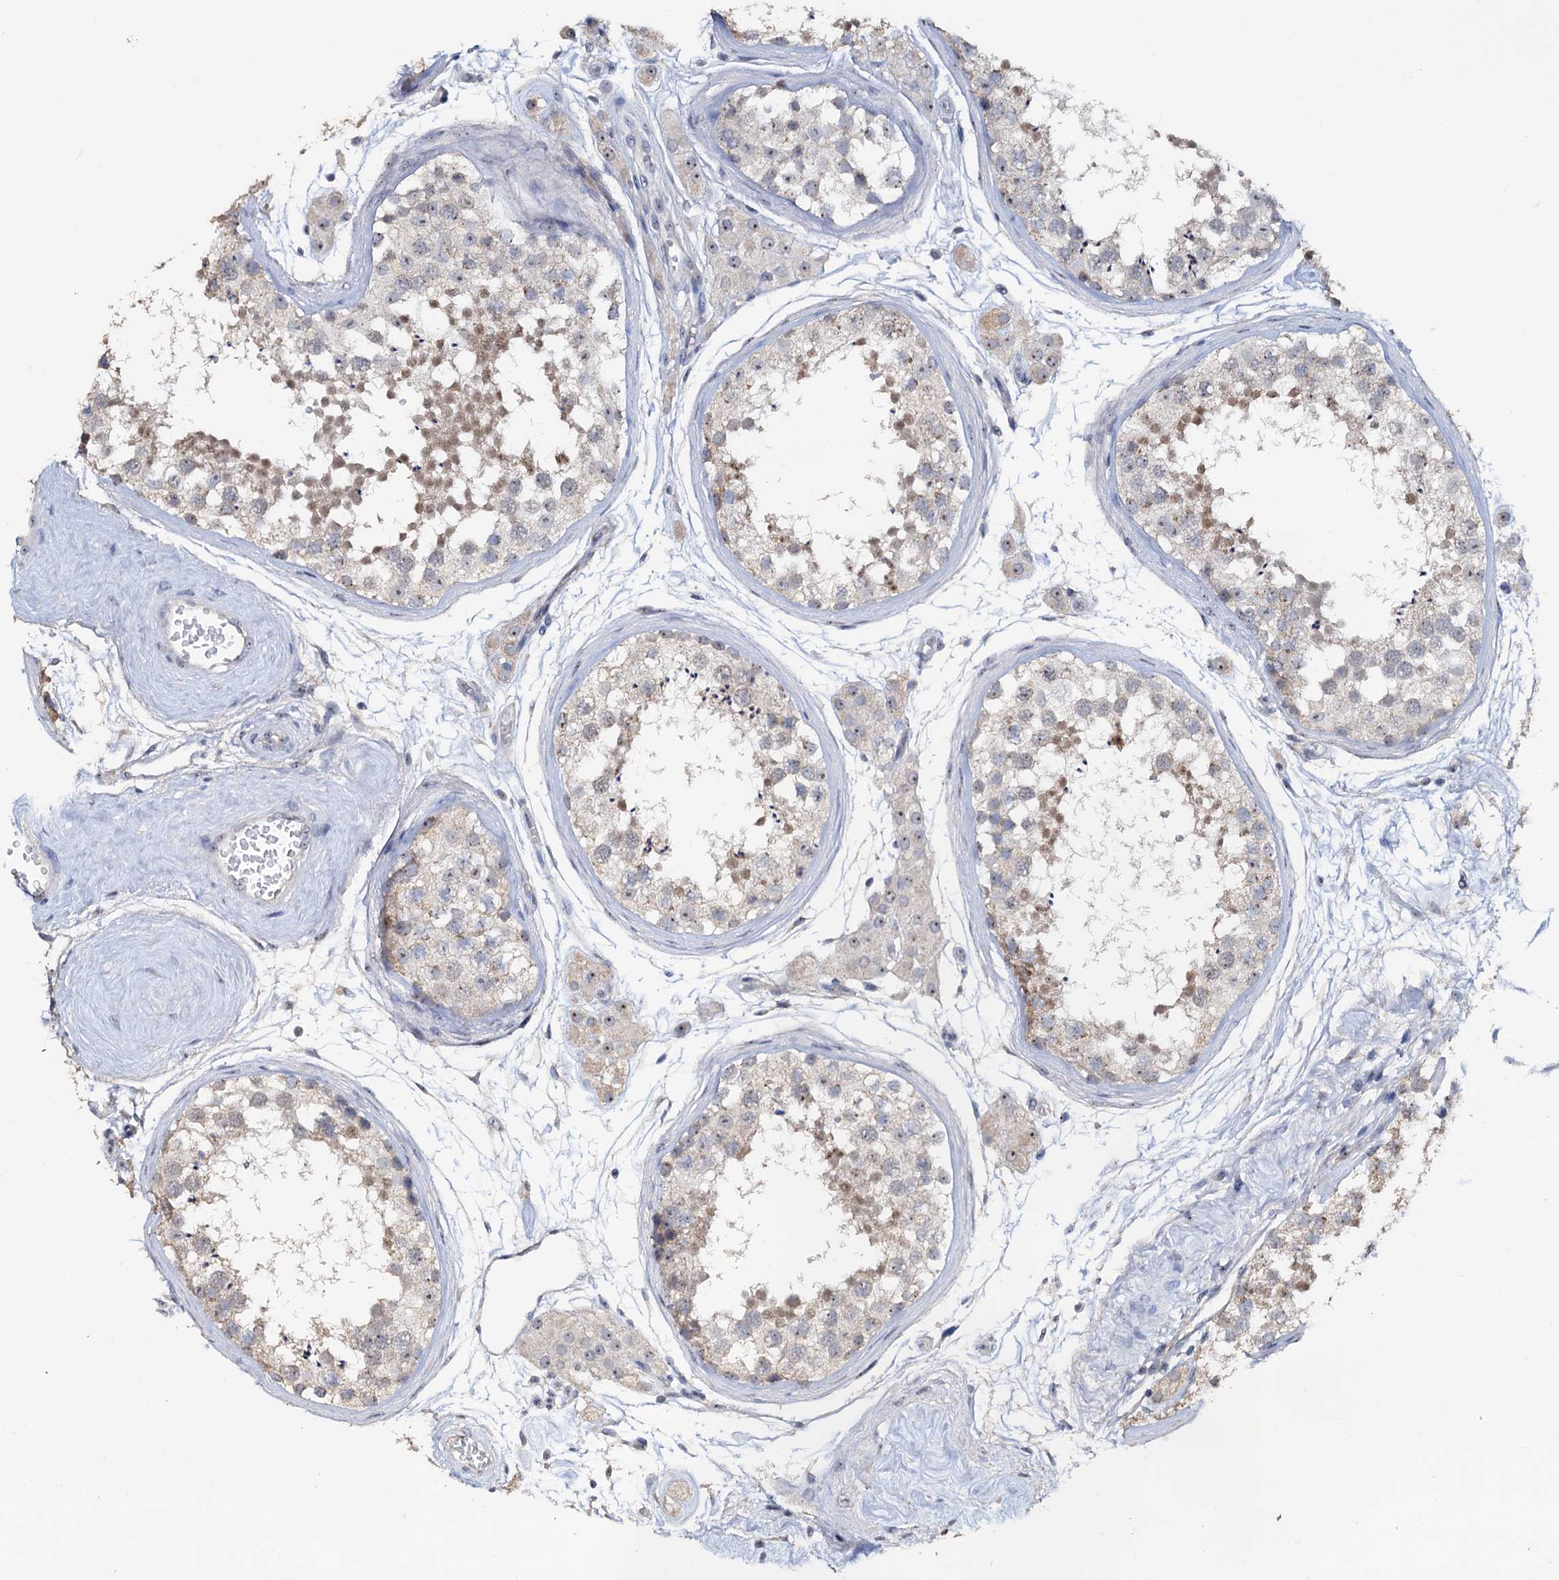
{"staining": {"intensity": "moderate", "quantity": "<25%", "location": "nuclear"}, "tissue": "testis", "cell_type": "Cells in seminiferous ducts", "image_type": "normal", "snomed": [{"axis": "morphology", "description": "Normal tissue, NOS"}, {"axis": "topography", "description": "Testis"}], "caption": "DAB (3,3'-diaminobenzidine) immunohistochemical staining of benign human testis shows moderate nuclear protein positivity in approximately <25% of cells in seminiferous ducts. (Brightfield microscopy of DAB IHC at high magnification).", "gene": "C2CD3", "patient": {"sex": "male", "age": 56}}